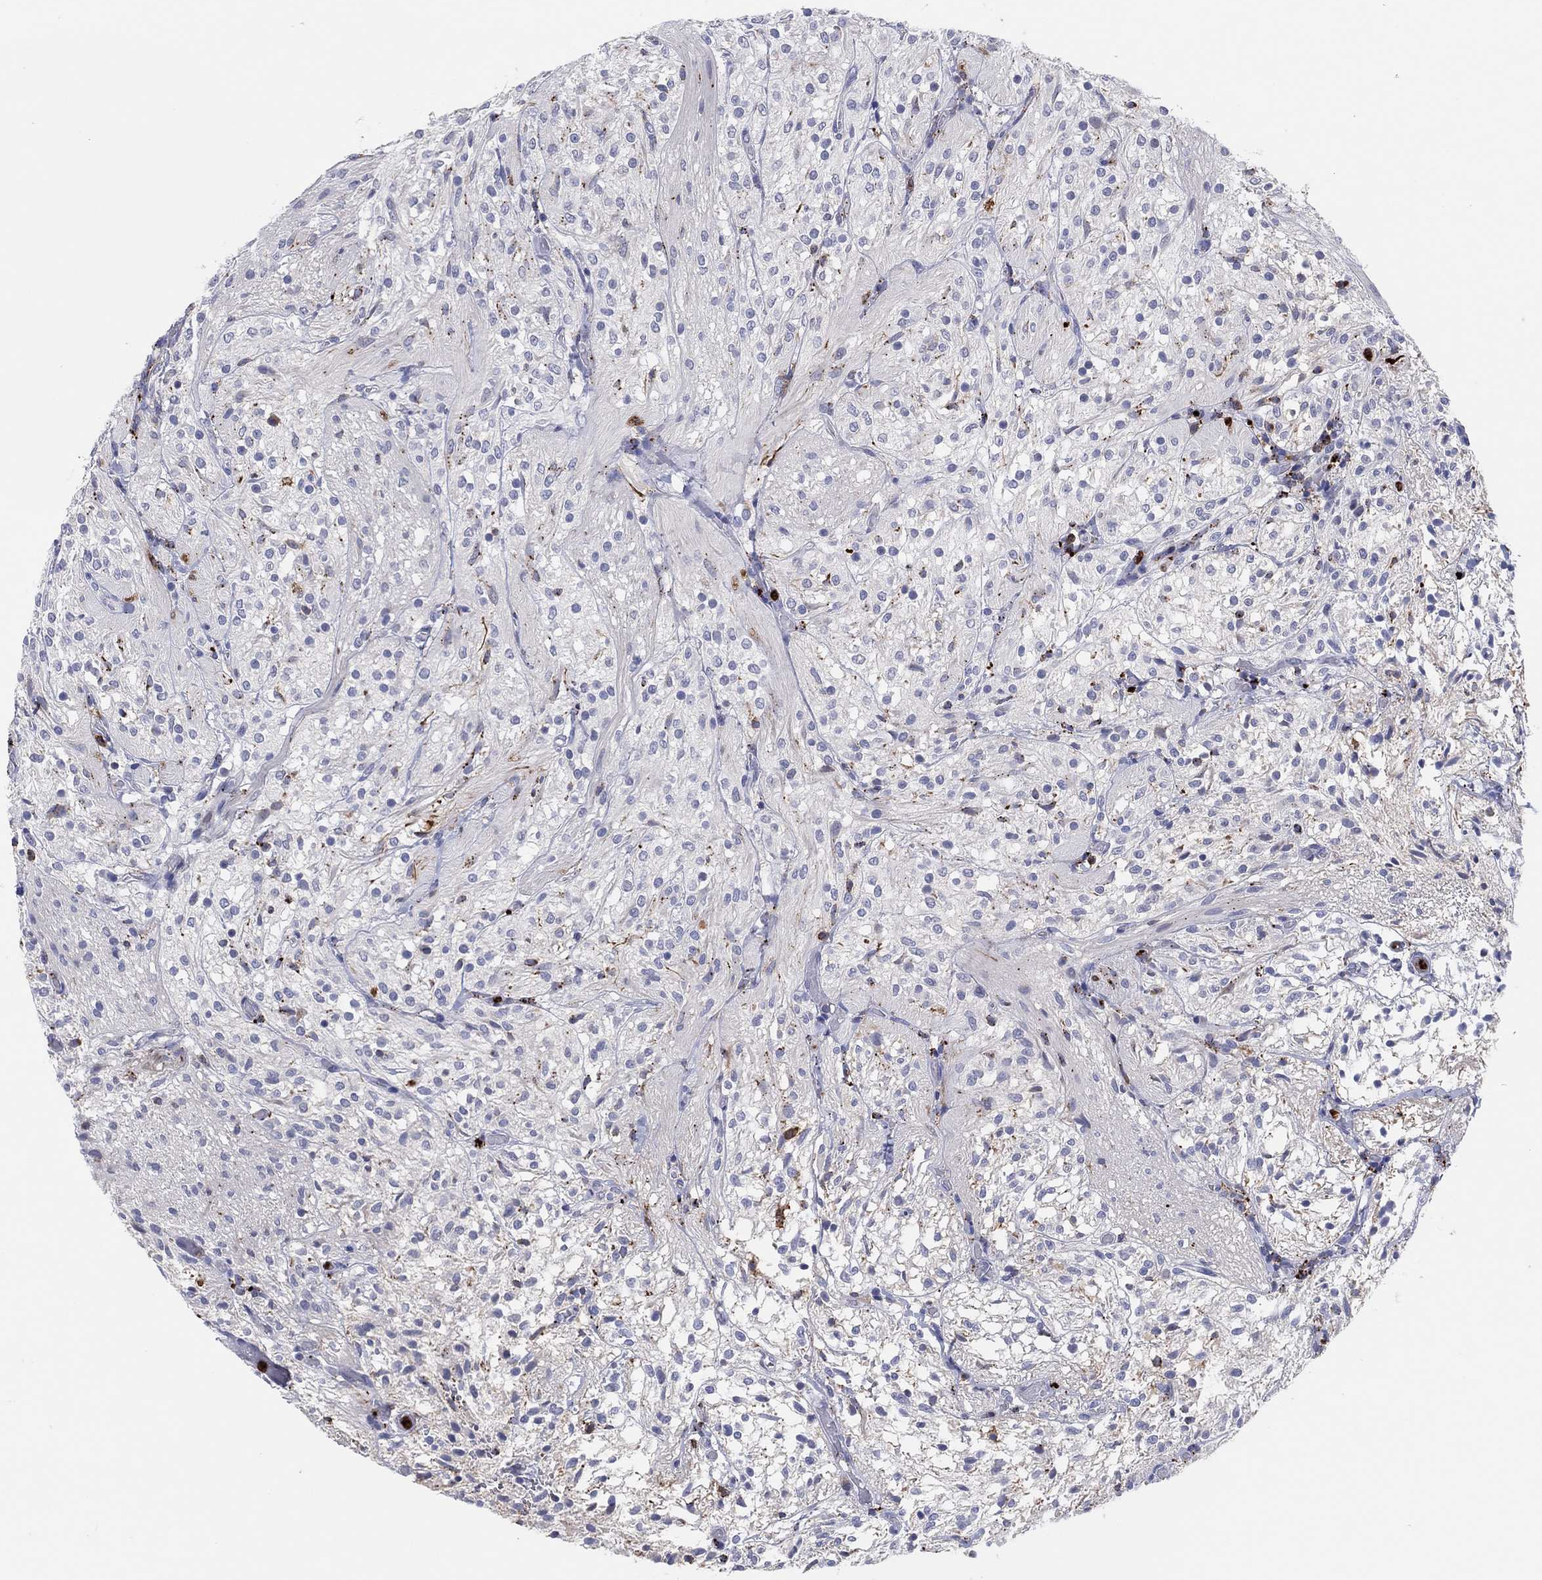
{"staining": {"intensity": "negative", "quantity": "none", "location": "none"}, "tissue": "glioma", "cell_type": "Tumor cells", "image_type": "cancer", "snomed": [{"axis": "morphology", "description": "Glioma, malignant, Low grade"}, {"axis": "topography", "description": "Brain"}], "caption": "This is an immunohistochemistry (IHC) photomicrograph of glioma. There is no positivity in tumor cells.", "gene": "PLAC8", "patient": {"sex": "male", "age": 3}}